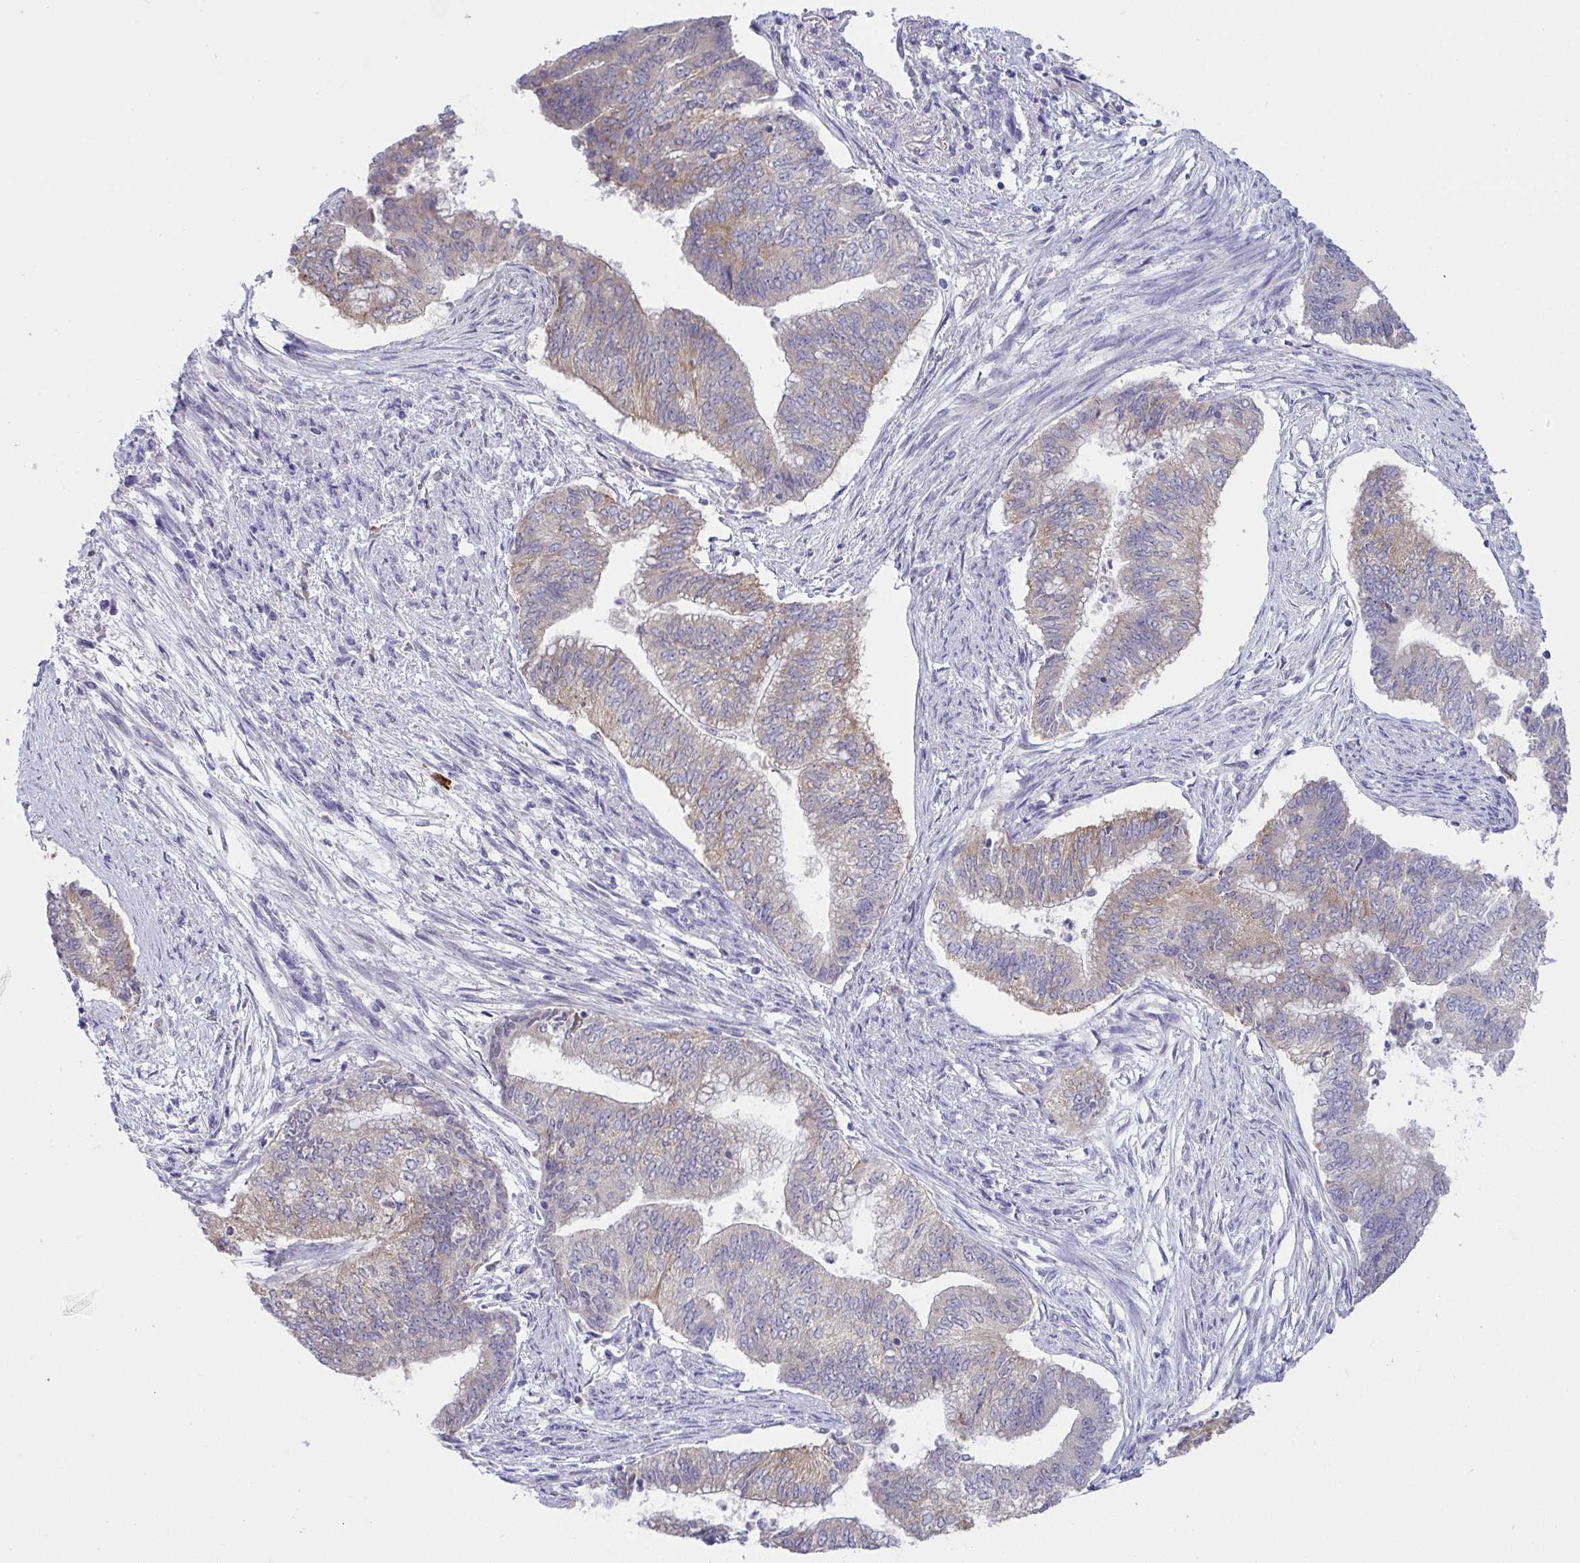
{"staining": {"intensity": "weak", "quantity": "25%-75%", "location": "cytoplasmic/membranous"}, "tissue": "endometrial cancer", "cell_type": "Tumor cells", "image_type": "cancer", "snomed": [{"axis": "morphology", "description": "Adenocarcinoma, NOS"}, {"axis": "topography", "description": "Endometrium"}], "caption": "This image shows immunohistochemistry staining of human adenocarcinoma (endometrial), with low weak cytoplasmic/membranous staining in approximately 25%-75% of tumor cells.", "gene": "TMEM41A", "patient": {"sex": "female", "age": 65}}